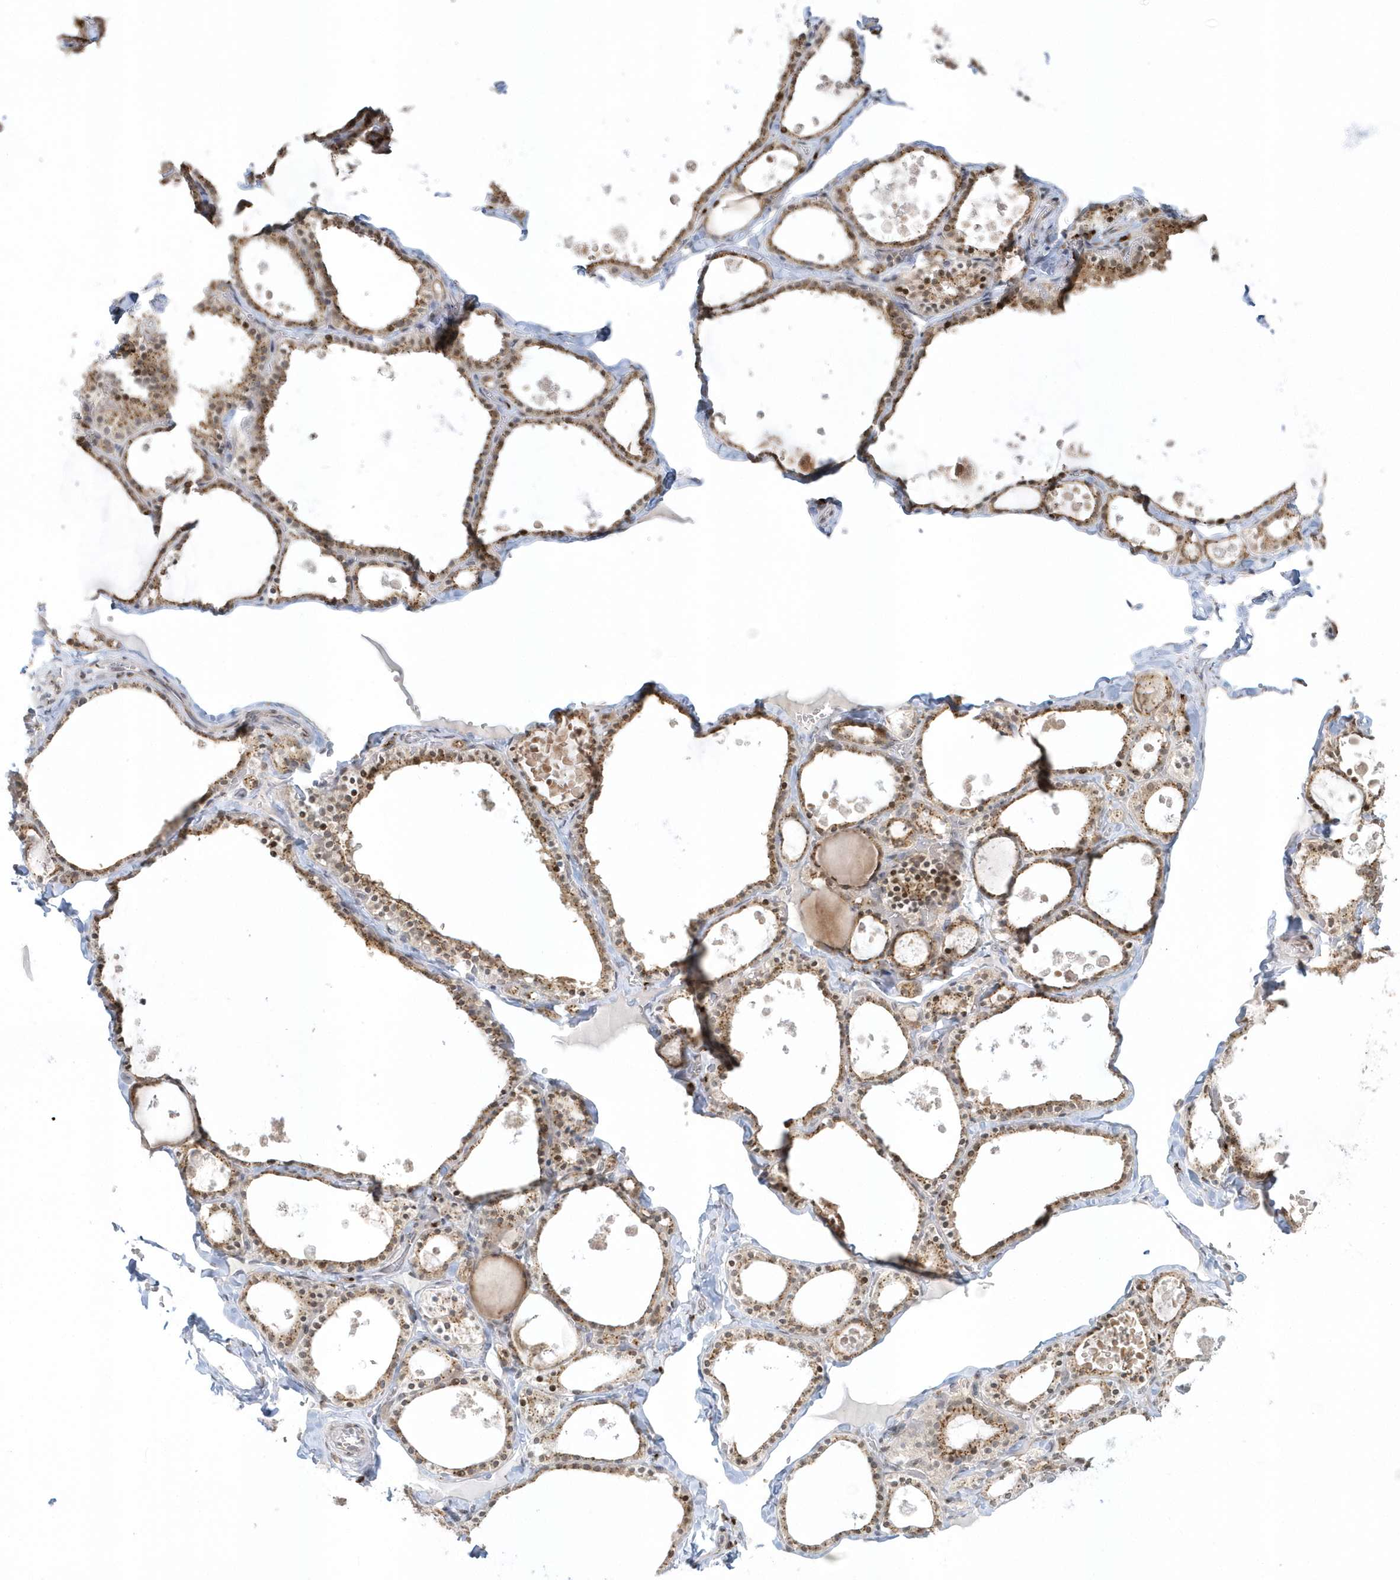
{"staining": {"intensity": "moderate", "quantity": ">75%", "location": "cytoplasmic/membranous"}, "tissue": "thyroid gland", "cell_type": "Glandular cells", "image_type": "normal", "snomed": [{"axis": "morphology", "description": "Normal tissue, NOS"}, {"axis": "topography", "description": "Thyroid gland"}], "caption": "Moderate cytoplasmic/membranous expression for a protein is seen in about >75% of glandular cells of unremarkable thyroid gland using immunohistochemistry (IHC).", "gene": "DHFR", "patient": {"sex": "male", "age": 56}}